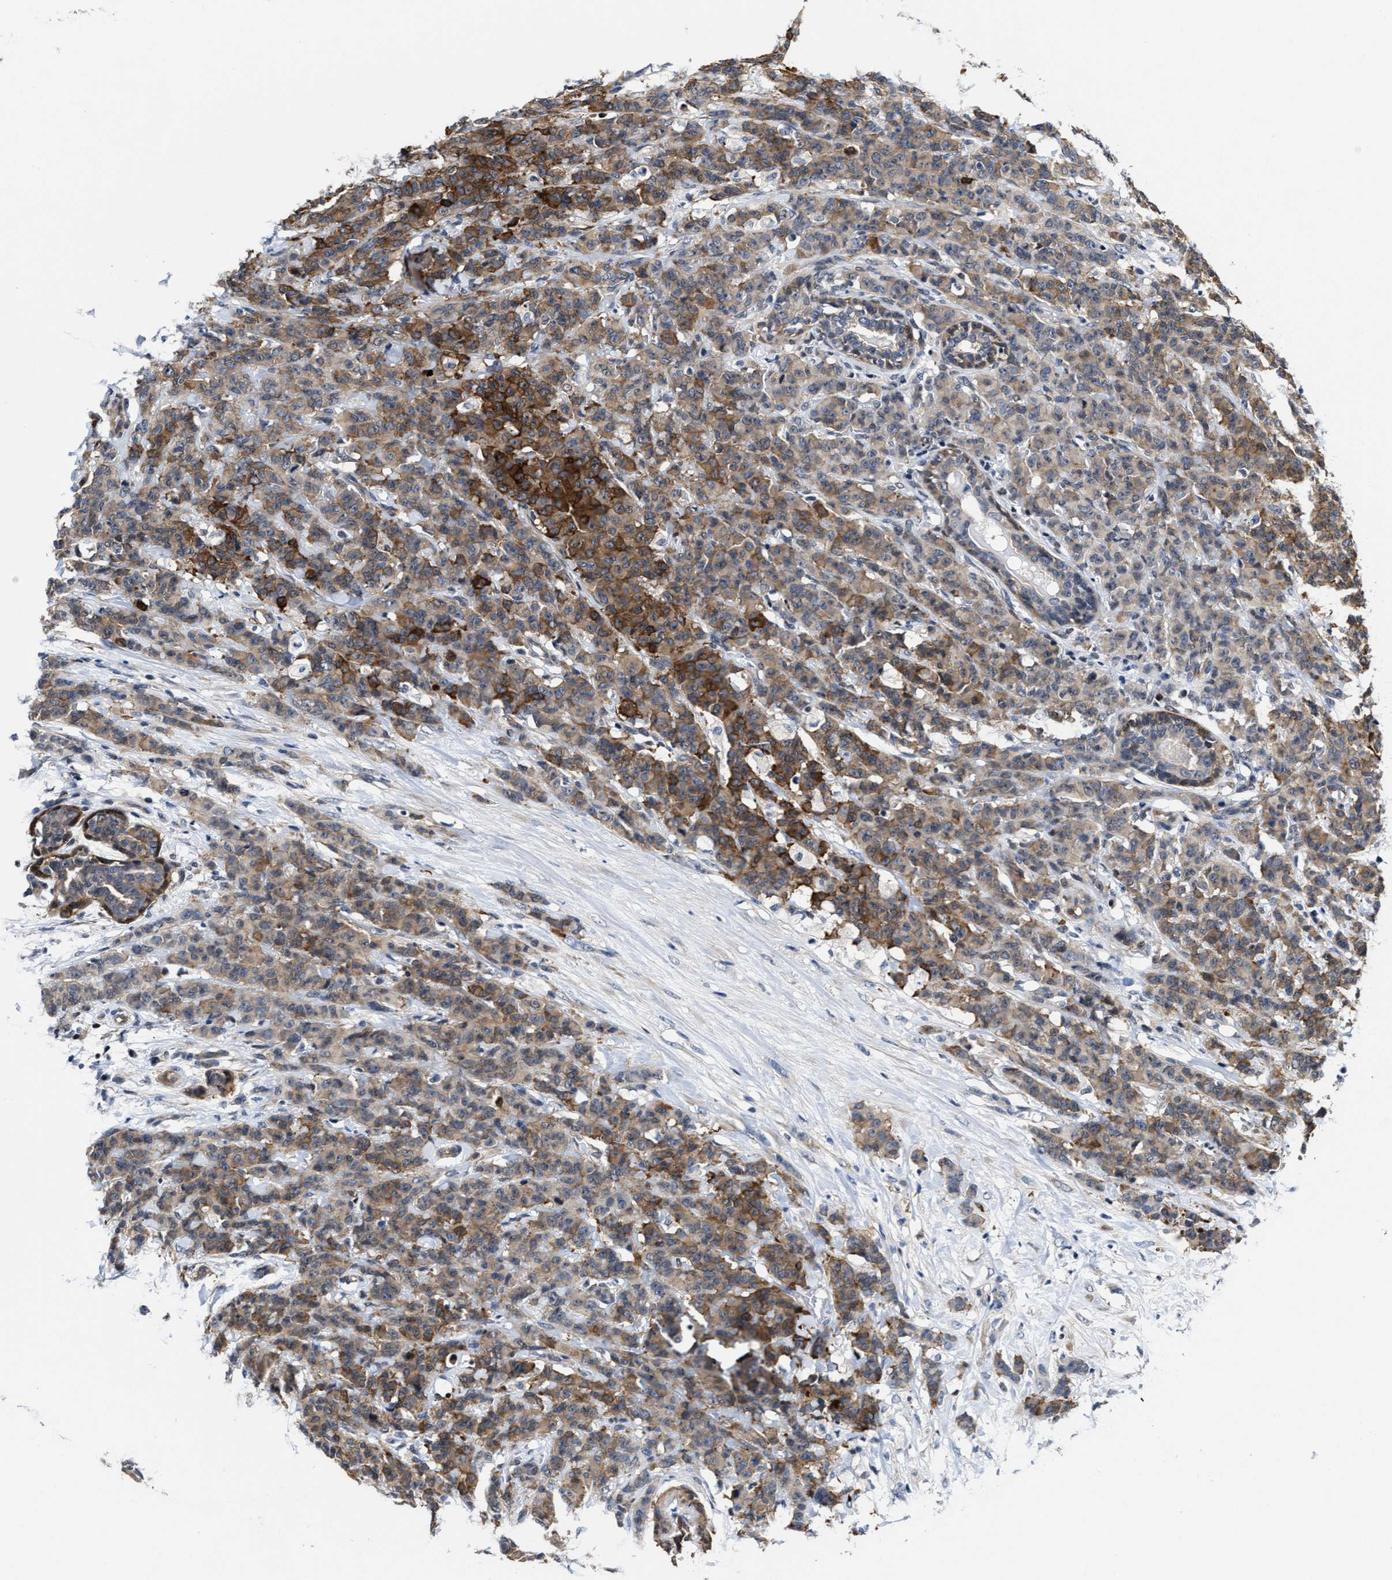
{"staining": {"intensity": "moderate", "quantity": ">75%", "location": "cytoplasmic/membranous"}, "tissue": "breast cancer", "cell_type": "Tumor cells", "image_type": "cancer", "snomed": [{"axis": "morphology", "description": "Normal tissue, NOS"}, {"axis": "morphology", "description": "Duct carcinoma"}, {"axis": "topography", "description": "Breast"}], "caption": "Approximately >75% of tumor cells in human breast cancer (invasive ductal carcinoma) display moderate cytoplasmic/membranous protein staining as visualized by brown immunohistochemical staining.", "gene": "KIF12", "patient": {"sex": "female", "age": 40}}